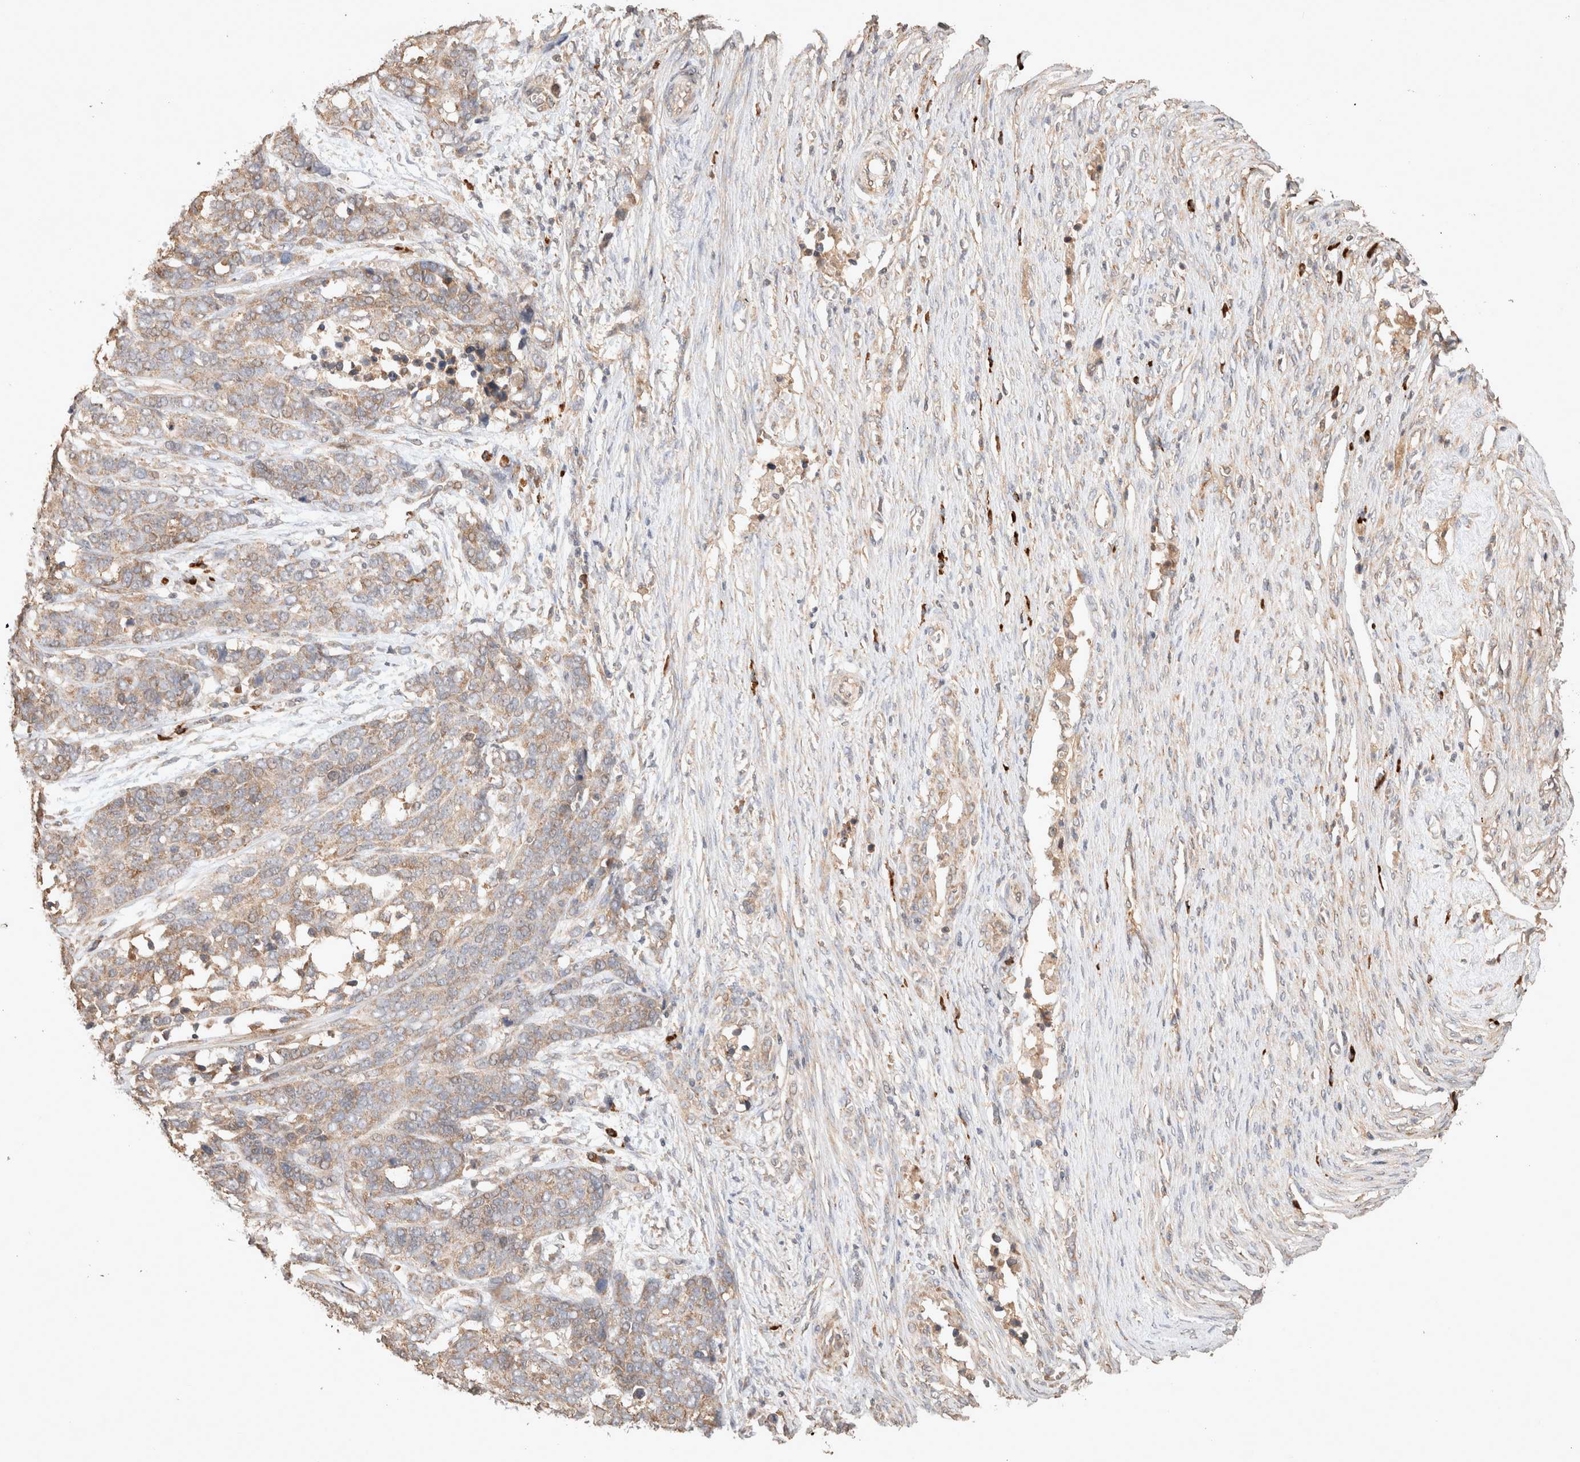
{"staining": {"intensity": "weak", "quantity": ">75%", "location": "cytoplasmic/membranous"}, "tissue": "ovarian cancer", "cell_type": "Tumor cells", "image_type": "cancer", "snomed": [{"axis": "morphology", "description": "Cystadenocarcinoma, serous, NOS"}, {"axis": "topography", "description": "Ovary"}], "caption": "Immunohistochemical staining of ovarian serous cystadenocarcinoma exhibits low levels of weak cytoplasmic/membranous positivity in about >75% of tumor cells.", "gene": "HROB", "patient": {"sex": "female", "age": 44}}